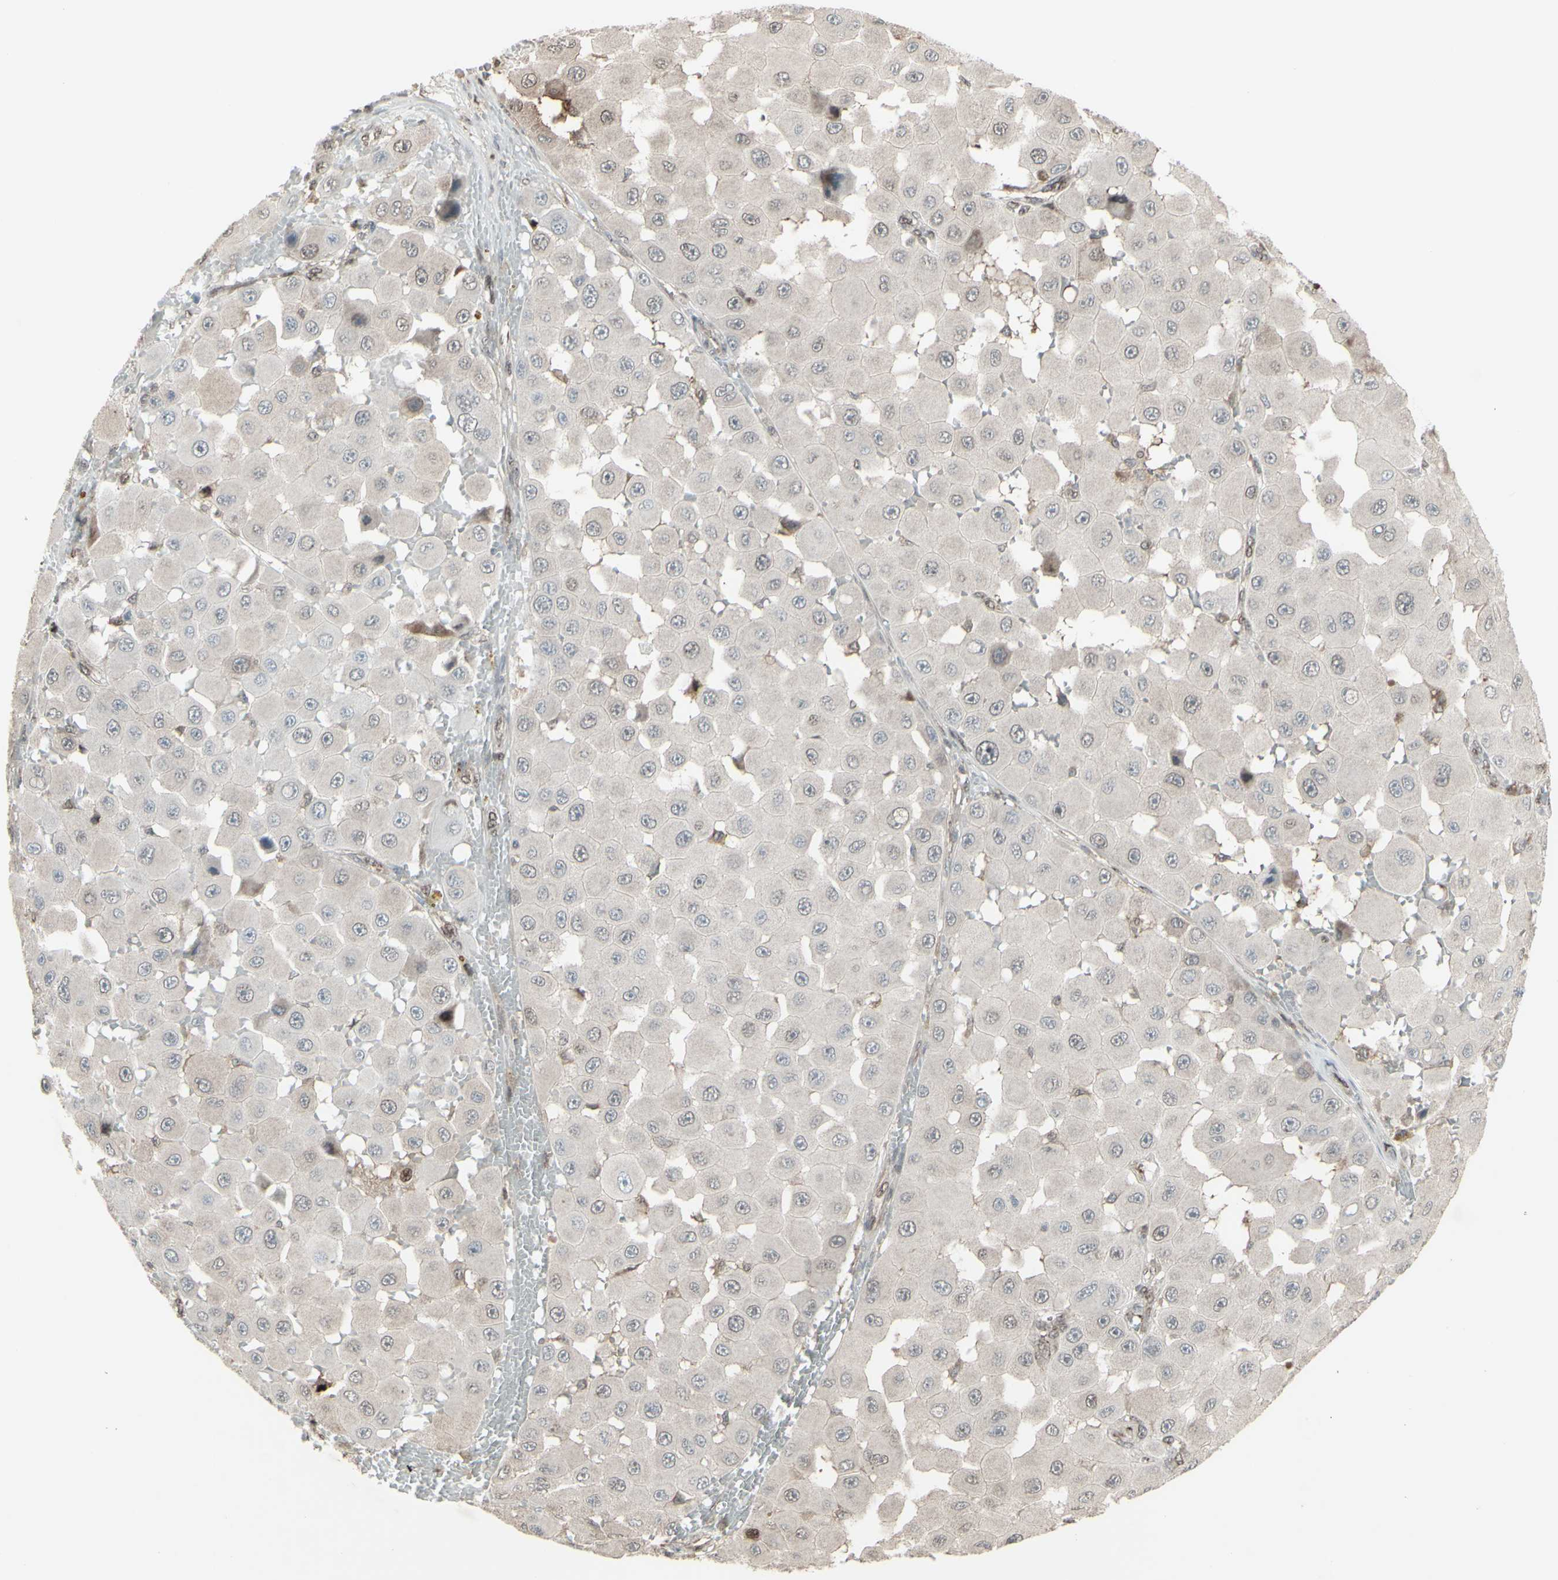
{"staining": {"intensity": "negative", "quantity": "none", "location": "none"}, "tissue": "melanoma", "cell_type": "Tumor cells", "image_type": "cancer", "snomed": [{"axis": "morphology", "description": "Malignant melanoma, NOS"}, {"axis": "topography", "description": "Skin"}], "caption": "Immunohistochemistry (IHC) histopathology image of human melanoma stained for a protein (brown), which demonstrates no positivity in tumor cells.", "gene": "CD33", "patient": {"sex": "female", "age": 81}}